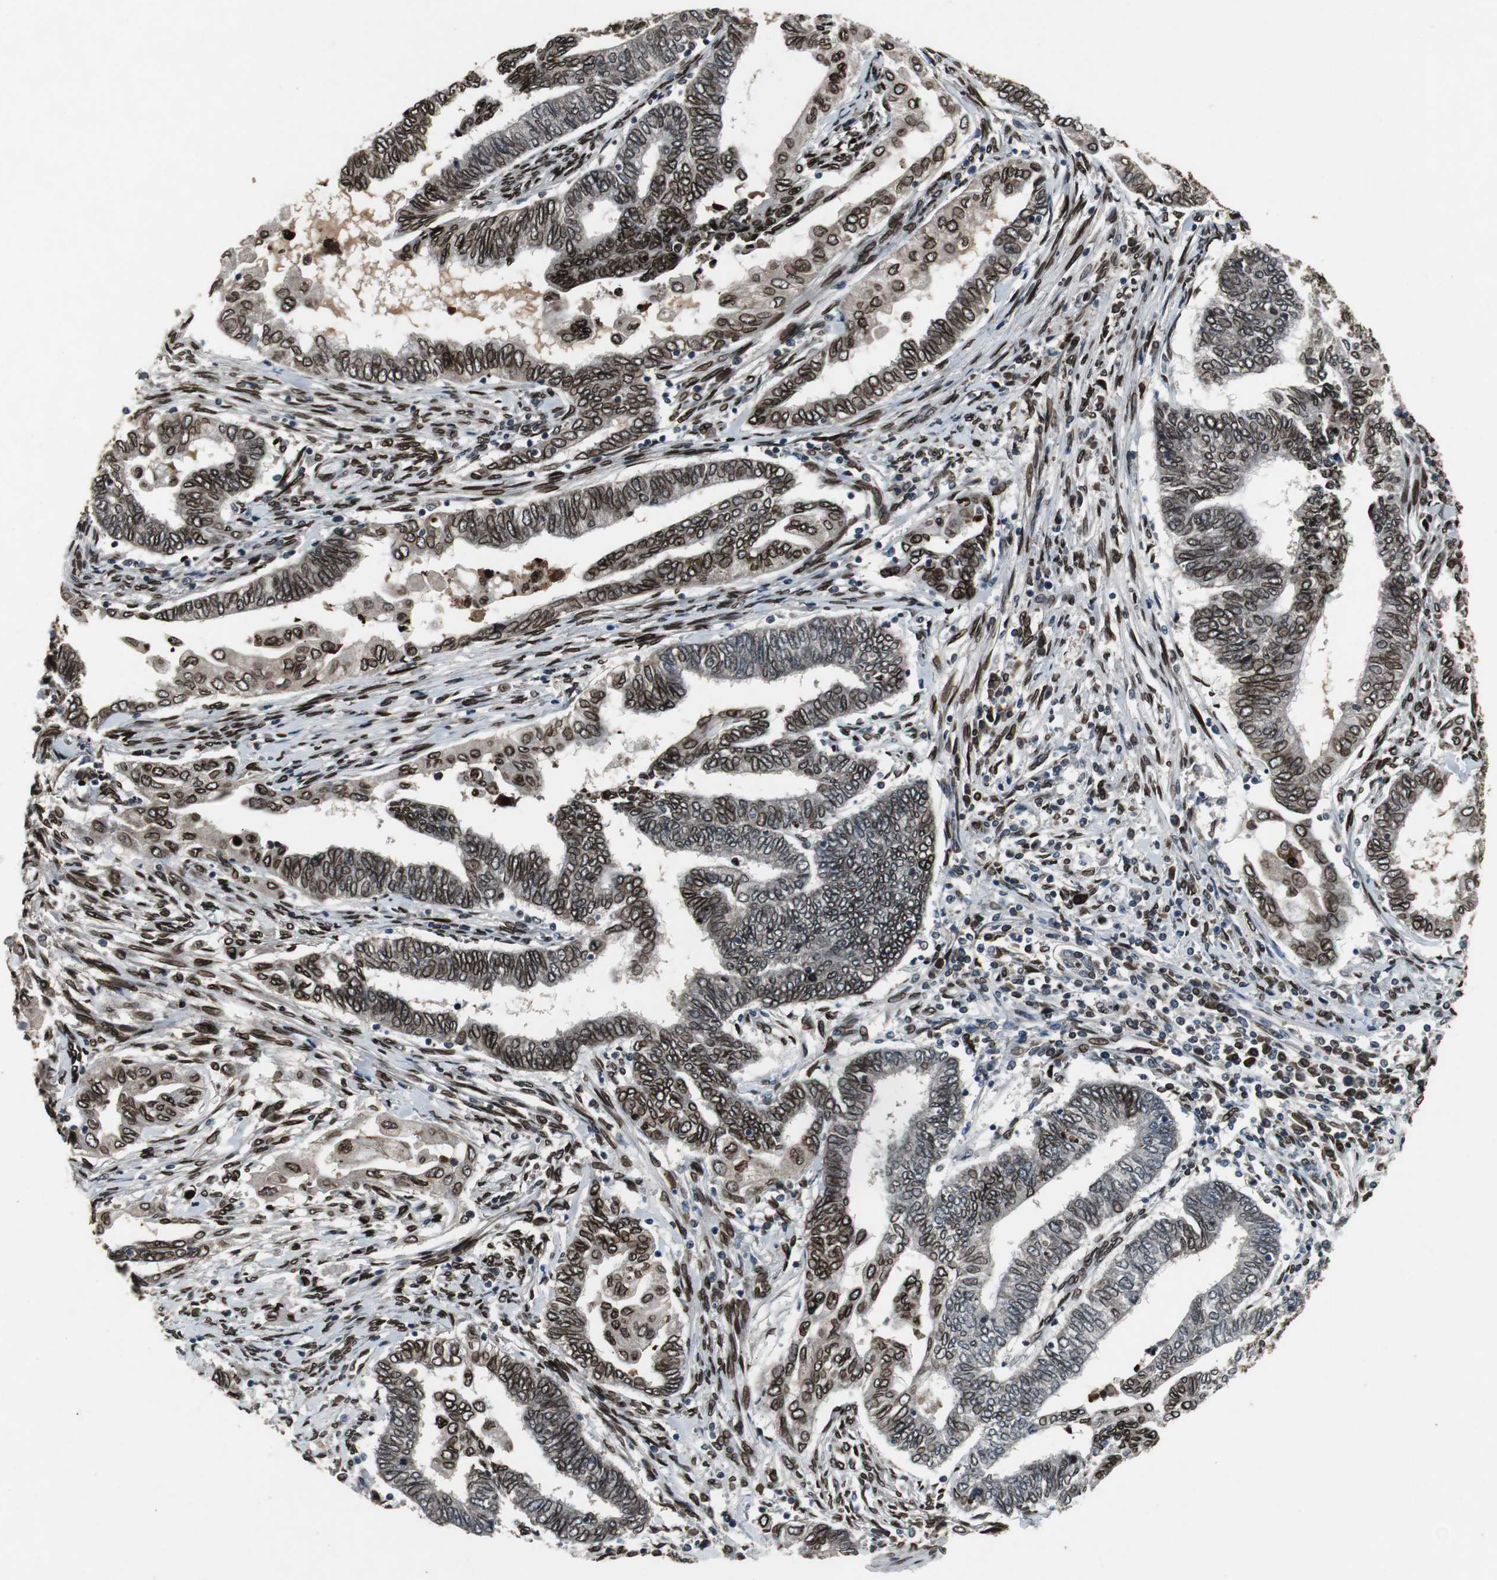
{"staining": {"intensity": "strong", "quantity": ">75%", "location": "cytoplasmic/membranous,nuclear"}, "tissue": "endometrial cancer", "cell_type": "Tumor cells", "image_type": "cancer", "snomed": [{"axis": "morphology", "description": "Adenocarcinoma, NOS"}, {"axis": "topography", "description": "Uterus"}, {"axis": "topography", "description": "Endometrium"}], "caption": "Adenocarcinoma (endometrial) stained for a protein (brown) demonstrates strong cytoplasmic/membranous and nuclear positive positivity in approximately >75% of tumor cells.", "gene": "LMNA", "patient": {"sex": "female", "age": 70}}